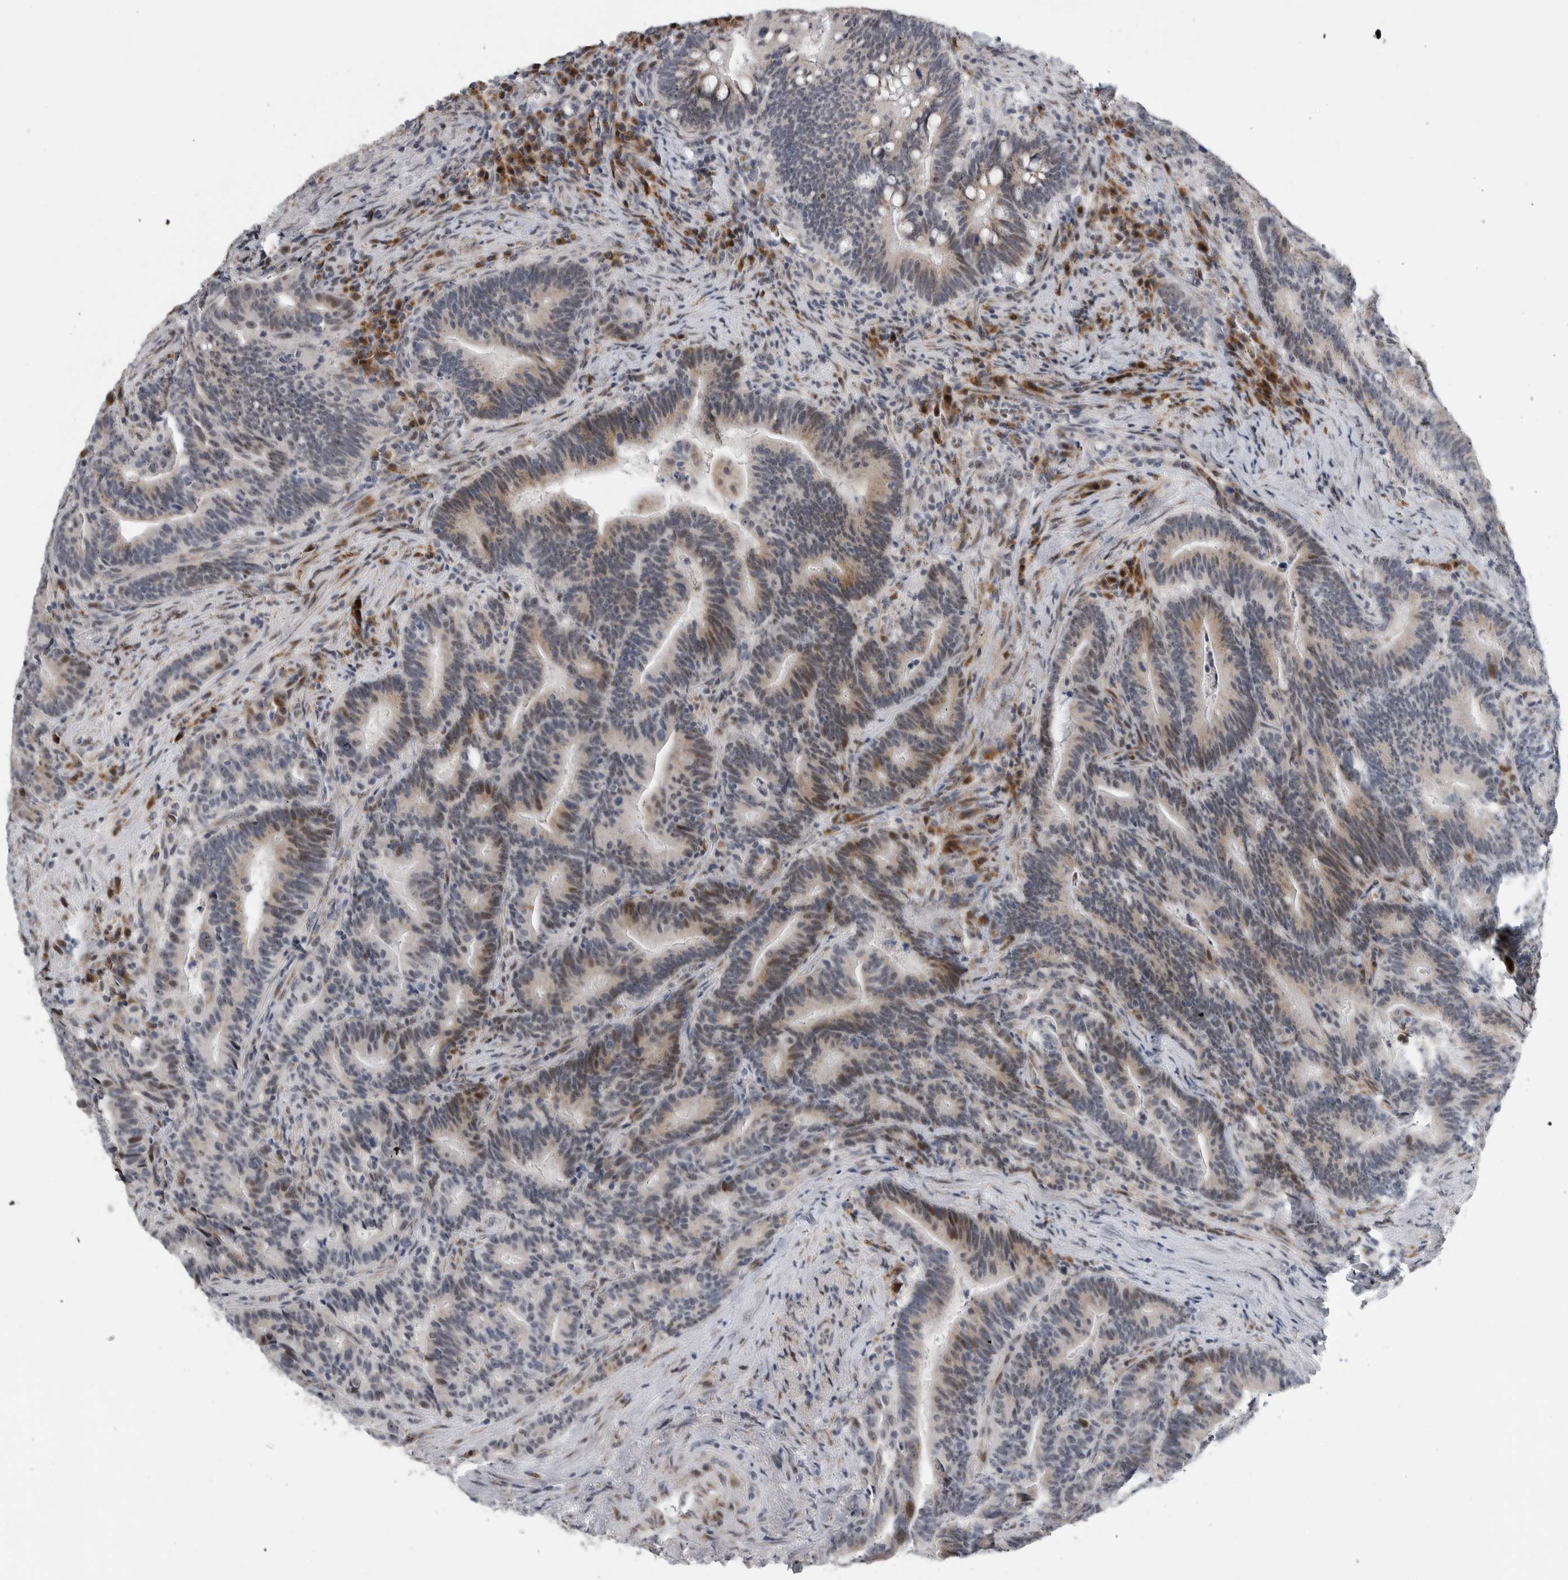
{"staining": {"intensity": "moderate", "quantity": "<25%", "location": "cytoplasmic/membranous,nuclear"}, "tissue": "colorectal cancer", "cell_type": "Tumor cells", "image_type": "cancer", "snomed": [{"axis": "morphology", "description": "Adenocarcinoma, NOS"}, {"axis": "topography", "description": "Colon"}], "caption": "Immunohistochemical staining of colorectal cancer exhibits low levels of moderate cytoplasmic/membranous and nuclear staining in about <25% of tumor cells.", "gene": "PCMTD1", "patient": {"sex": "female", "age": 66}}